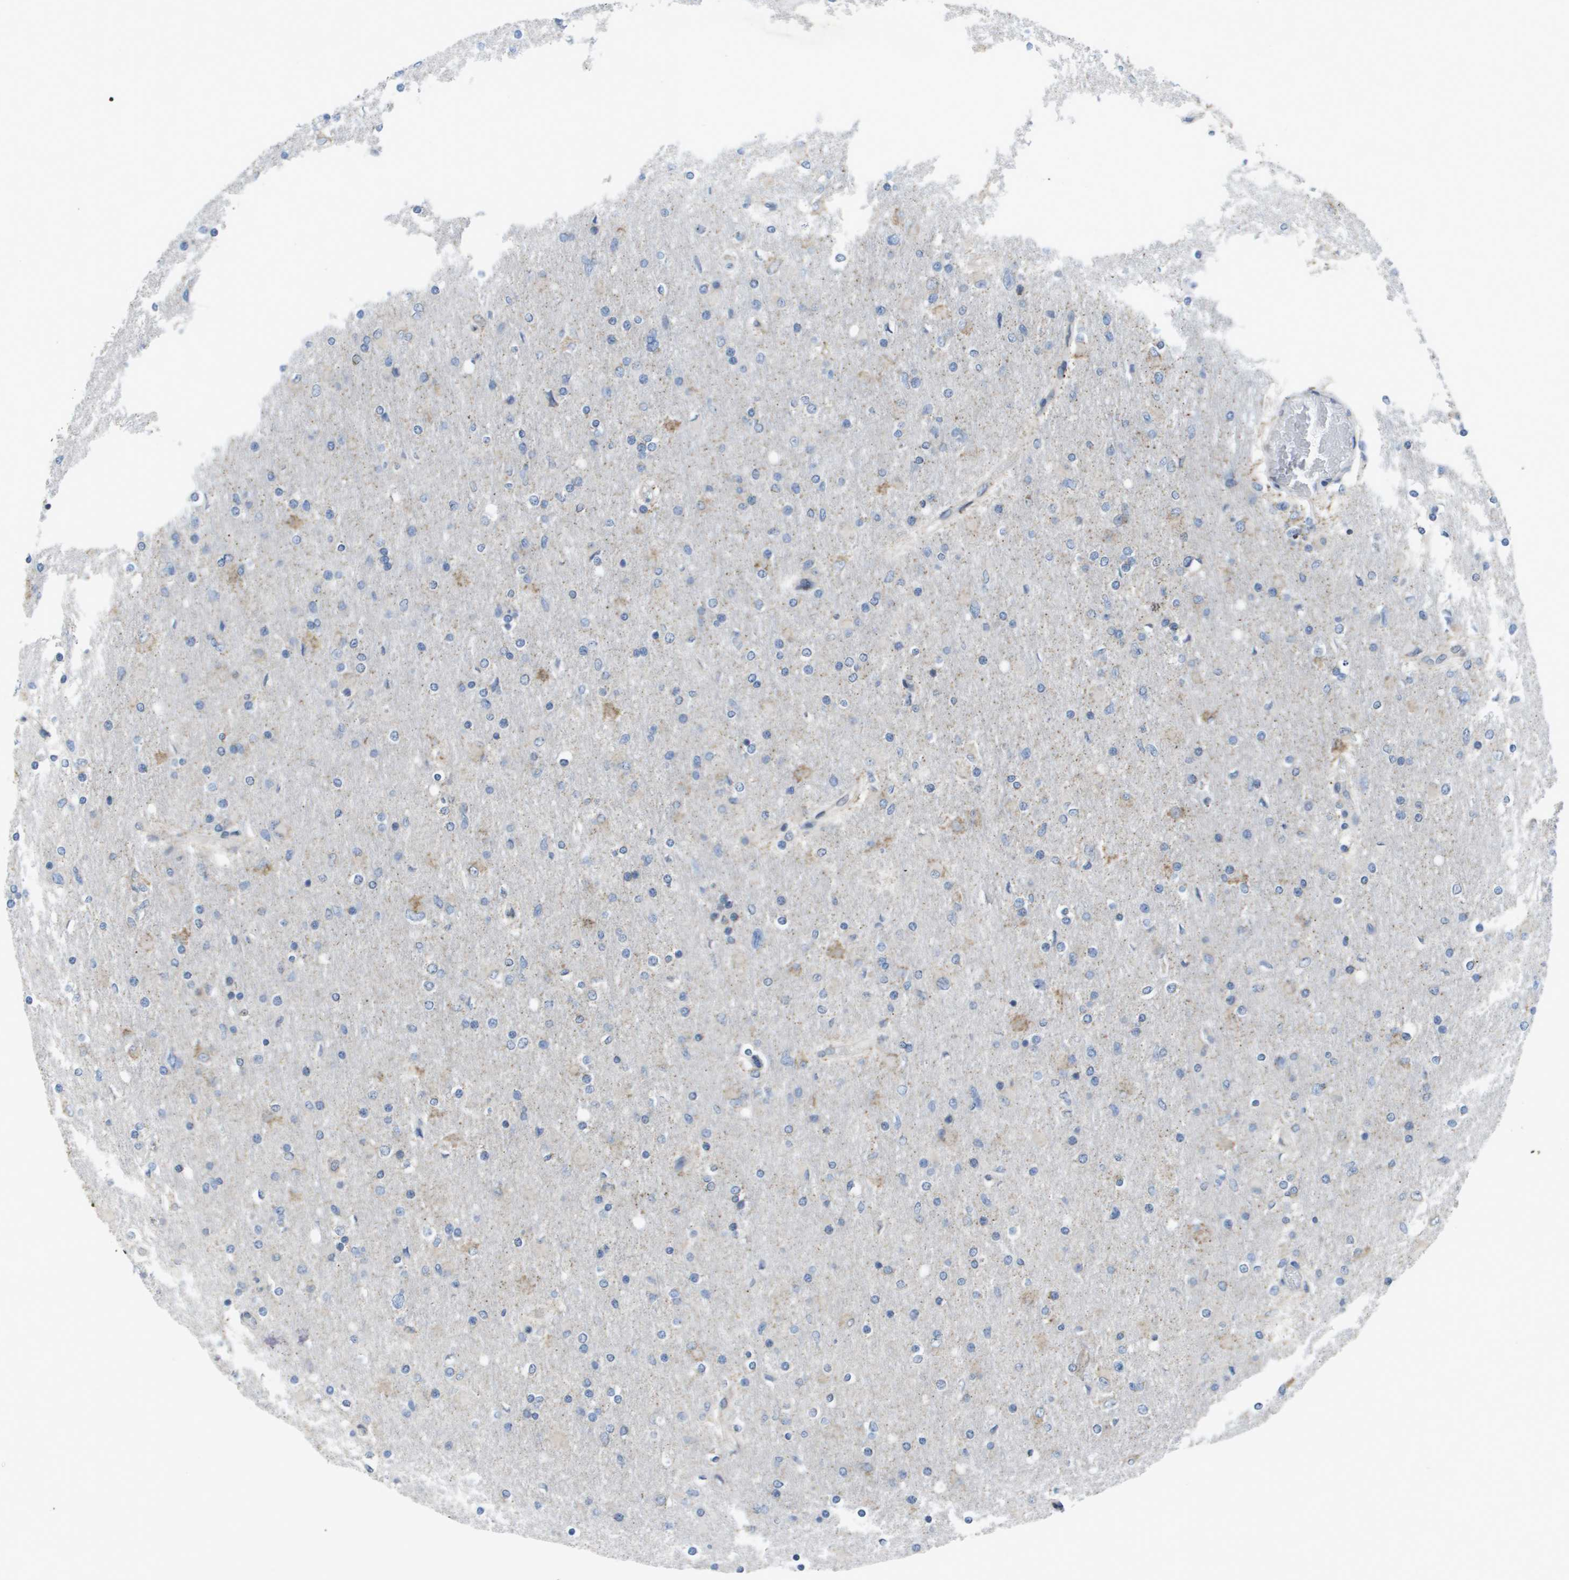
{"staining": {"intensity": "moderate", "quantity": "<25%", "location": "cytoplasmic/membranous"}, "tissue": "glioma", "cell_type": "Tumor cells", "image_type": "cancer", "snomed": [{"axis": "morphology", "description": "Glioma, malignant, High grade"}, {"axis": "topography", "description": "Cerebral cortex"}], "caption": "Moderate cytoplasmic/membranous positivity is present in approximately <25% of tumor cells in malignant glioma (high-grade). The protein is stained brown, and the nuclei are stained in blue (DAB IHC with brightfield microscopy, high magnification).", "gene": "TMEM223", "patient": {"sex": "female", "age": 36}}